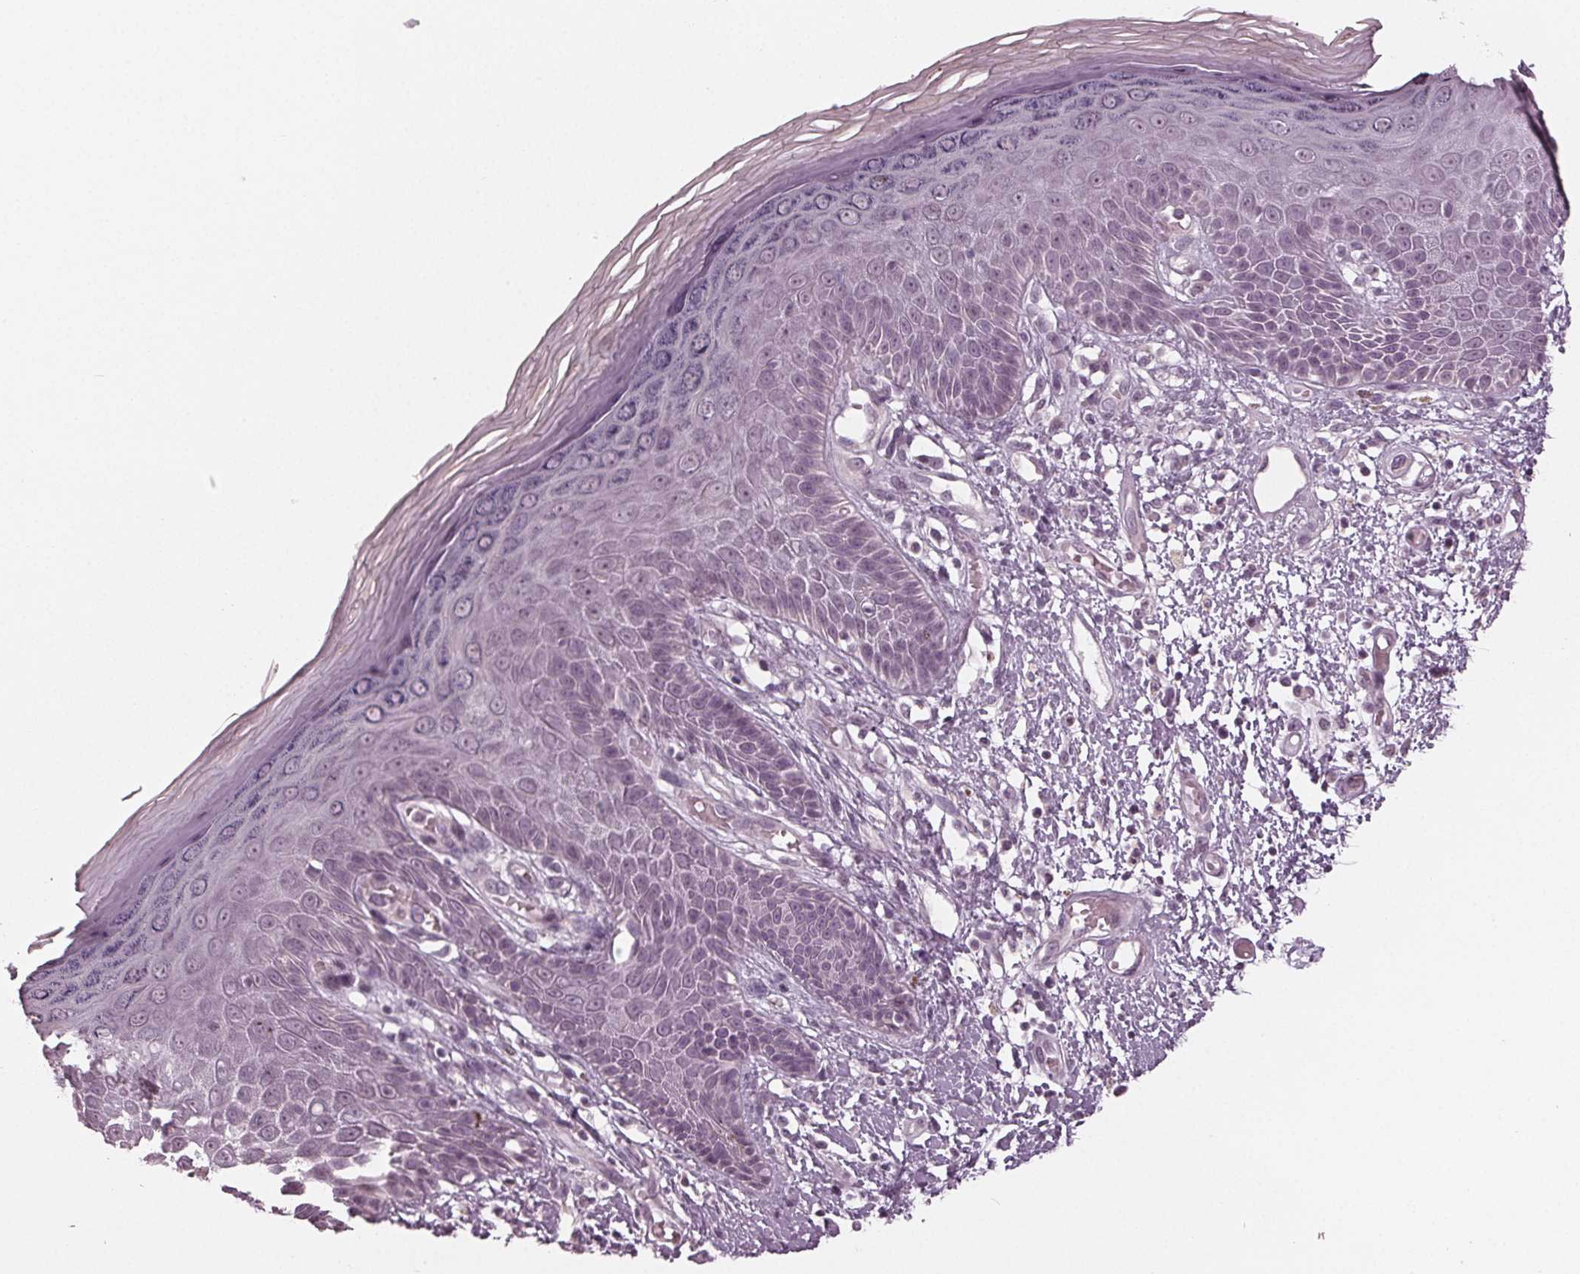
{"staining": {"intensity": "negative", "quantity": "none", "location": "none"}, "tissue": "skin", "cell_type": "Epidermal cells", "image_type": "normal", "snomed": [{"axis": "morphology", "description": "Normal tissue, NOS"}, {"axis": "topography", "description": "Anal"}, {"axis": "topography", "description": "Peripheral nerve tissue"}], "caption": "Immunohistochemistry histopathology image of normal skin: skin stained with DAB displays no significant protein staining in epidermal cells. Nuclei are stained in blue.", "gene": "ADPRHL1", "patient": {"sex": "male", "age": 78}}